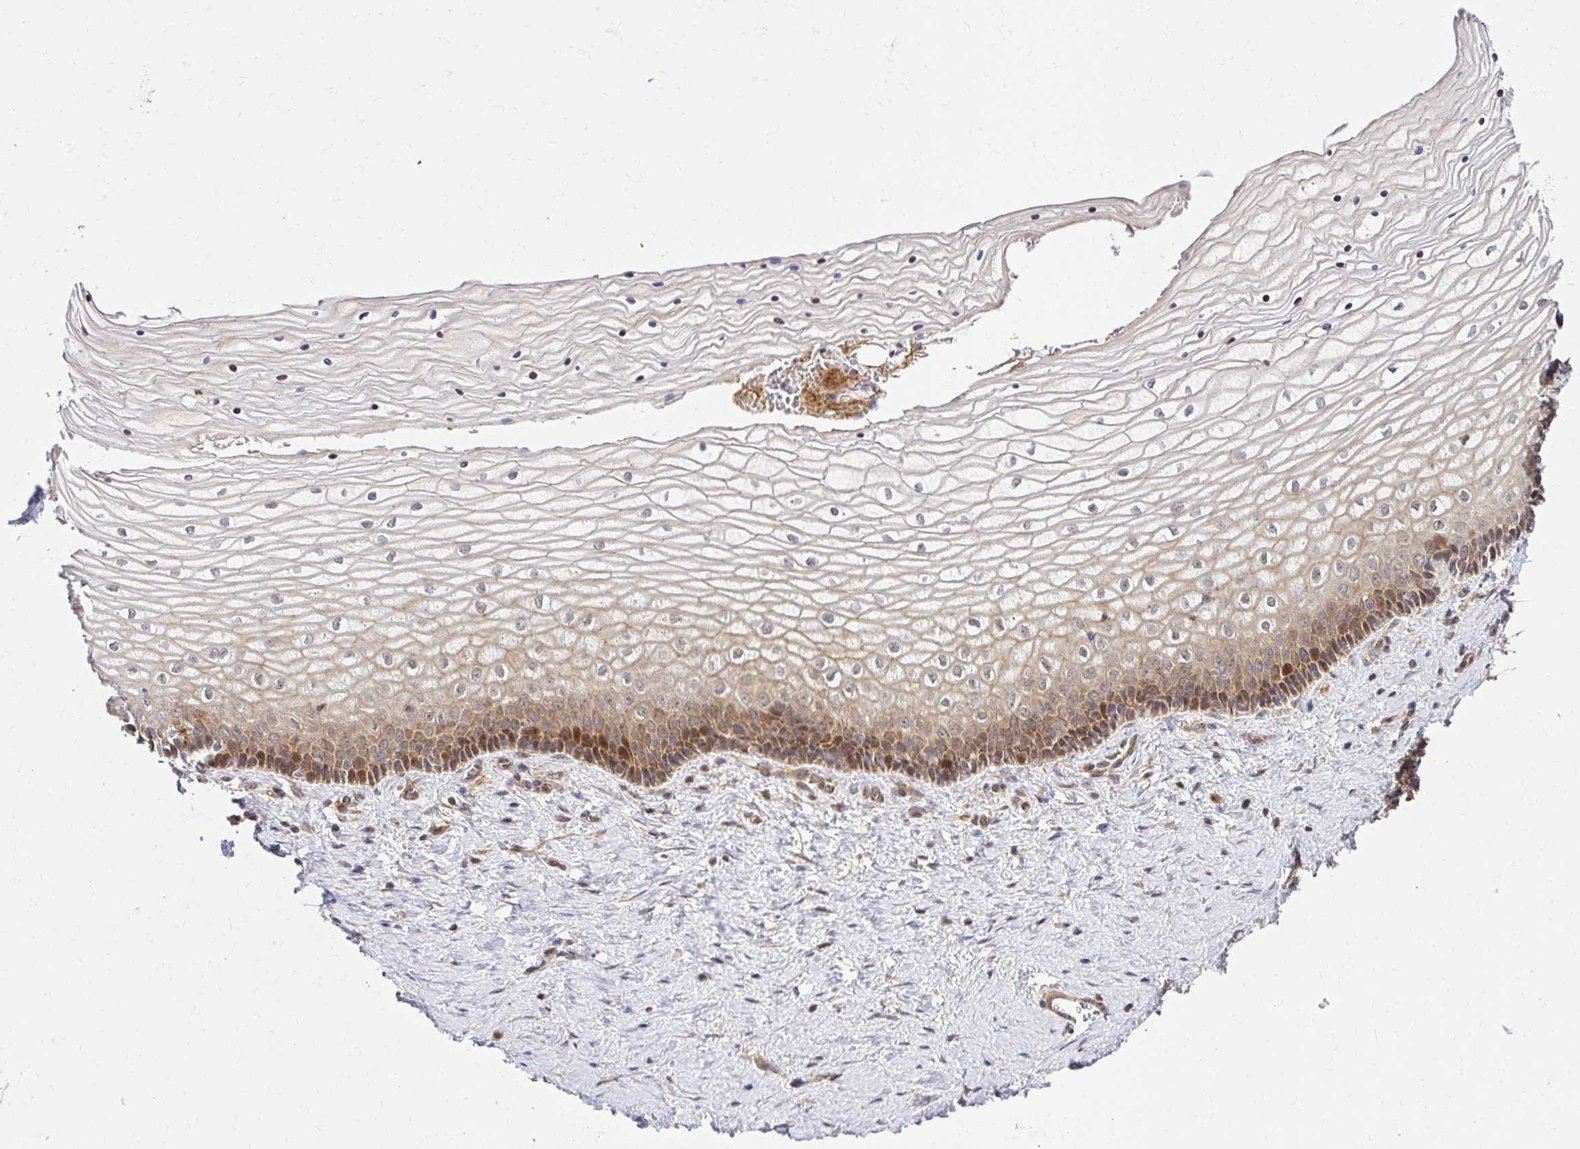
{"staining": {"intensity": "moderate", "quantity": "25%-75%", "location": "cytoplasmic/membranous,nuclear"}, "tissue": "vagina", "cell_type": "Squamous epithelial cells", "image_type": "normal", "snomed": [{"axis": "morphology", "description": "Normal tissue, NOS"}, {"axis": "topography", "description": "Vagina"}], "caption": "Benign vagina reveals moderate cytoplasmic/membranous,nuclear positivity in approximately 25%-75% of squamous epithelial cells, visualized by immunohistochemistry. (DAB IHC, brown staining for protein, blue staining for nuclei).", "gene": "PSMA4", "patient": {"sex": "female", "age": 45}}